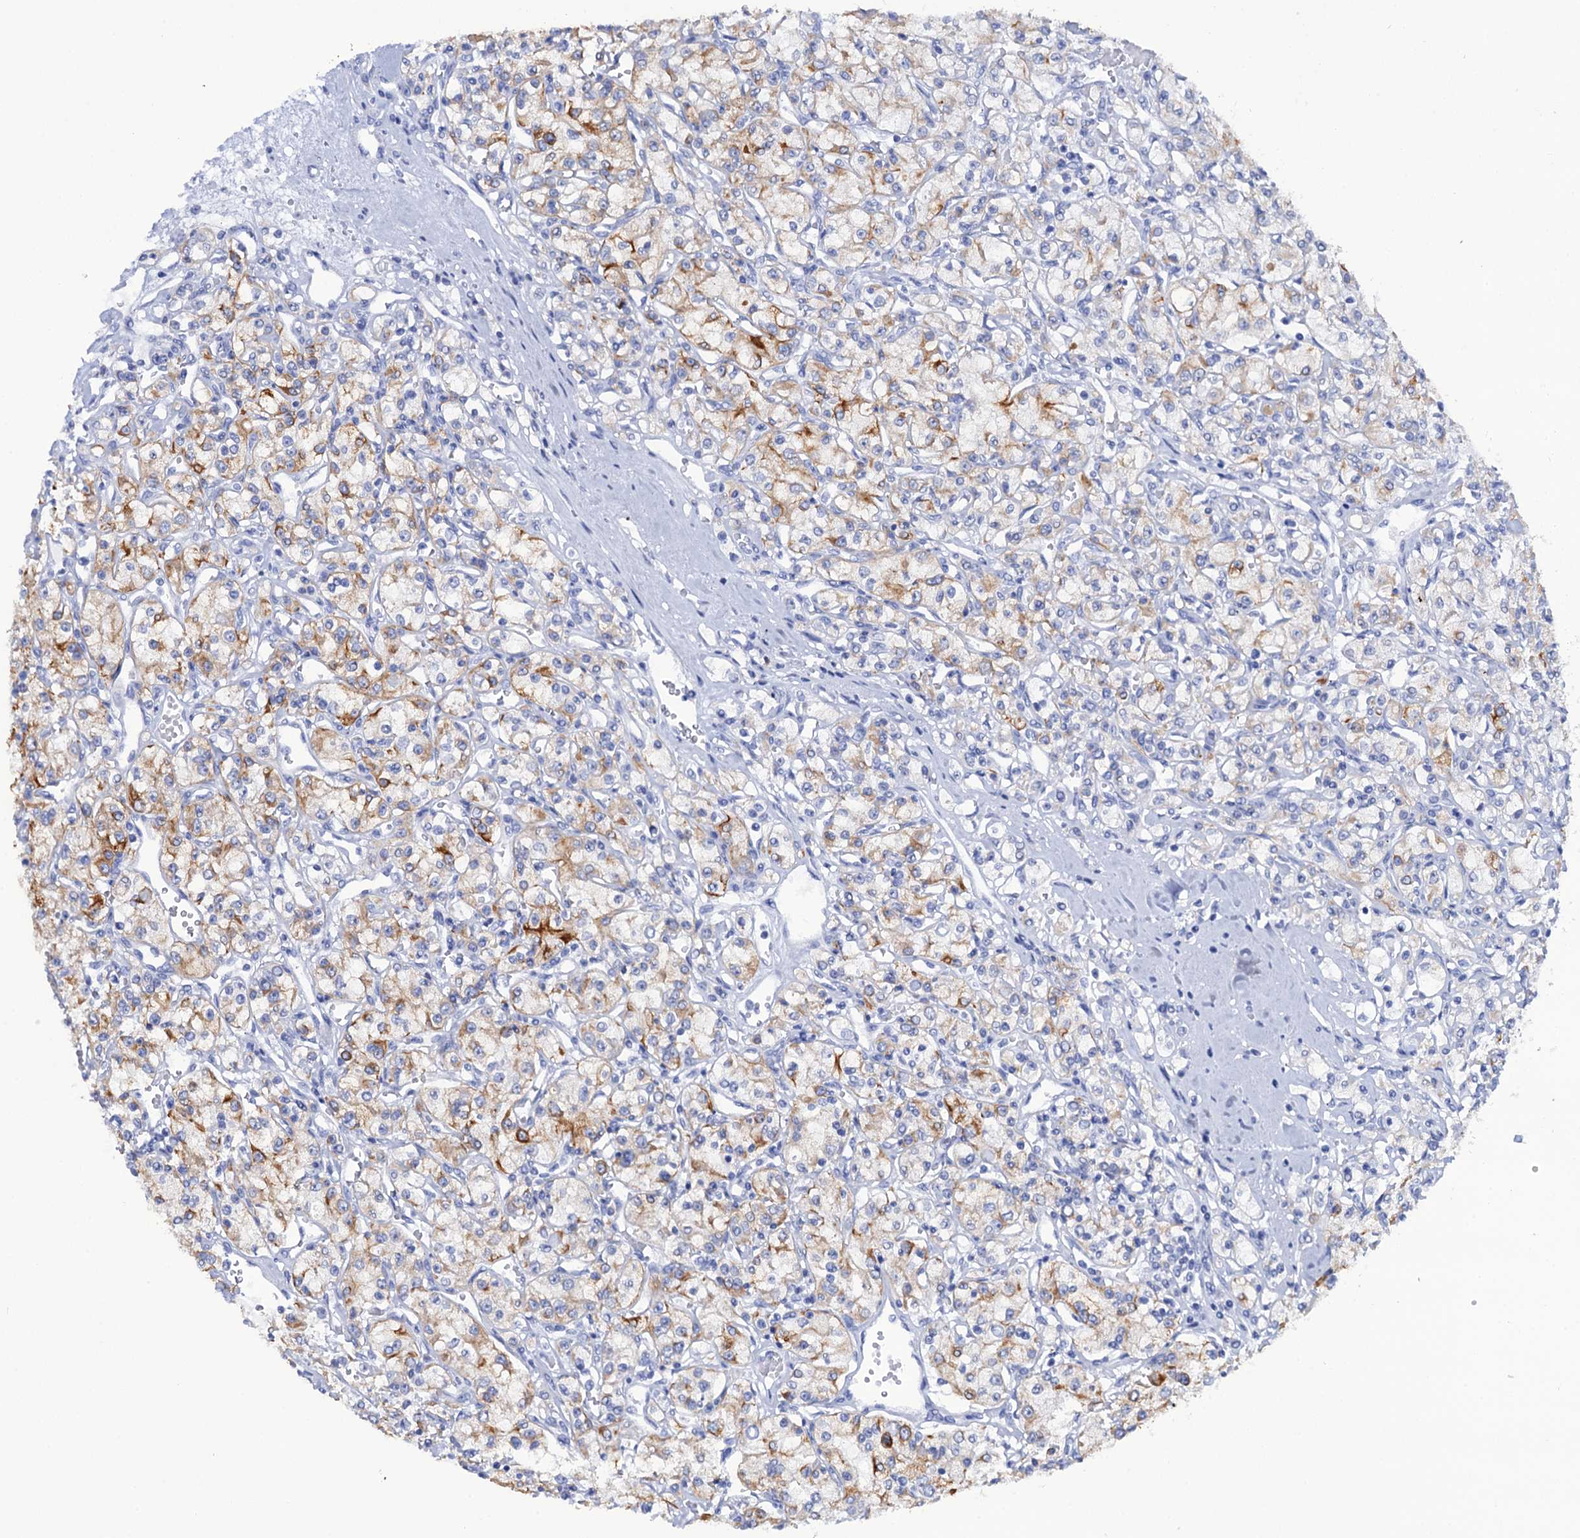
{"staining": {"intensity": "moderate", "quantity": "<25%", "location": "cytoplasmic/membranous"}, "tissue": "renal cancer", "cell_type": "Tumor cells", "image_type": "cancer", "snomed": [{"axis": "morphology", "description": "Adenocarcinoma, NOS"}, {"axis": "topography", "description": "Kidney"}], "caption": "This is a micrograph of immunohistochemistry staining of renal adenocarcinoma, which shows moderate positivity in the cytoplasmic/membranous of tumor cells.", "gene": "RAB3IP", "patient": {"sex": "female", "age": 59}}